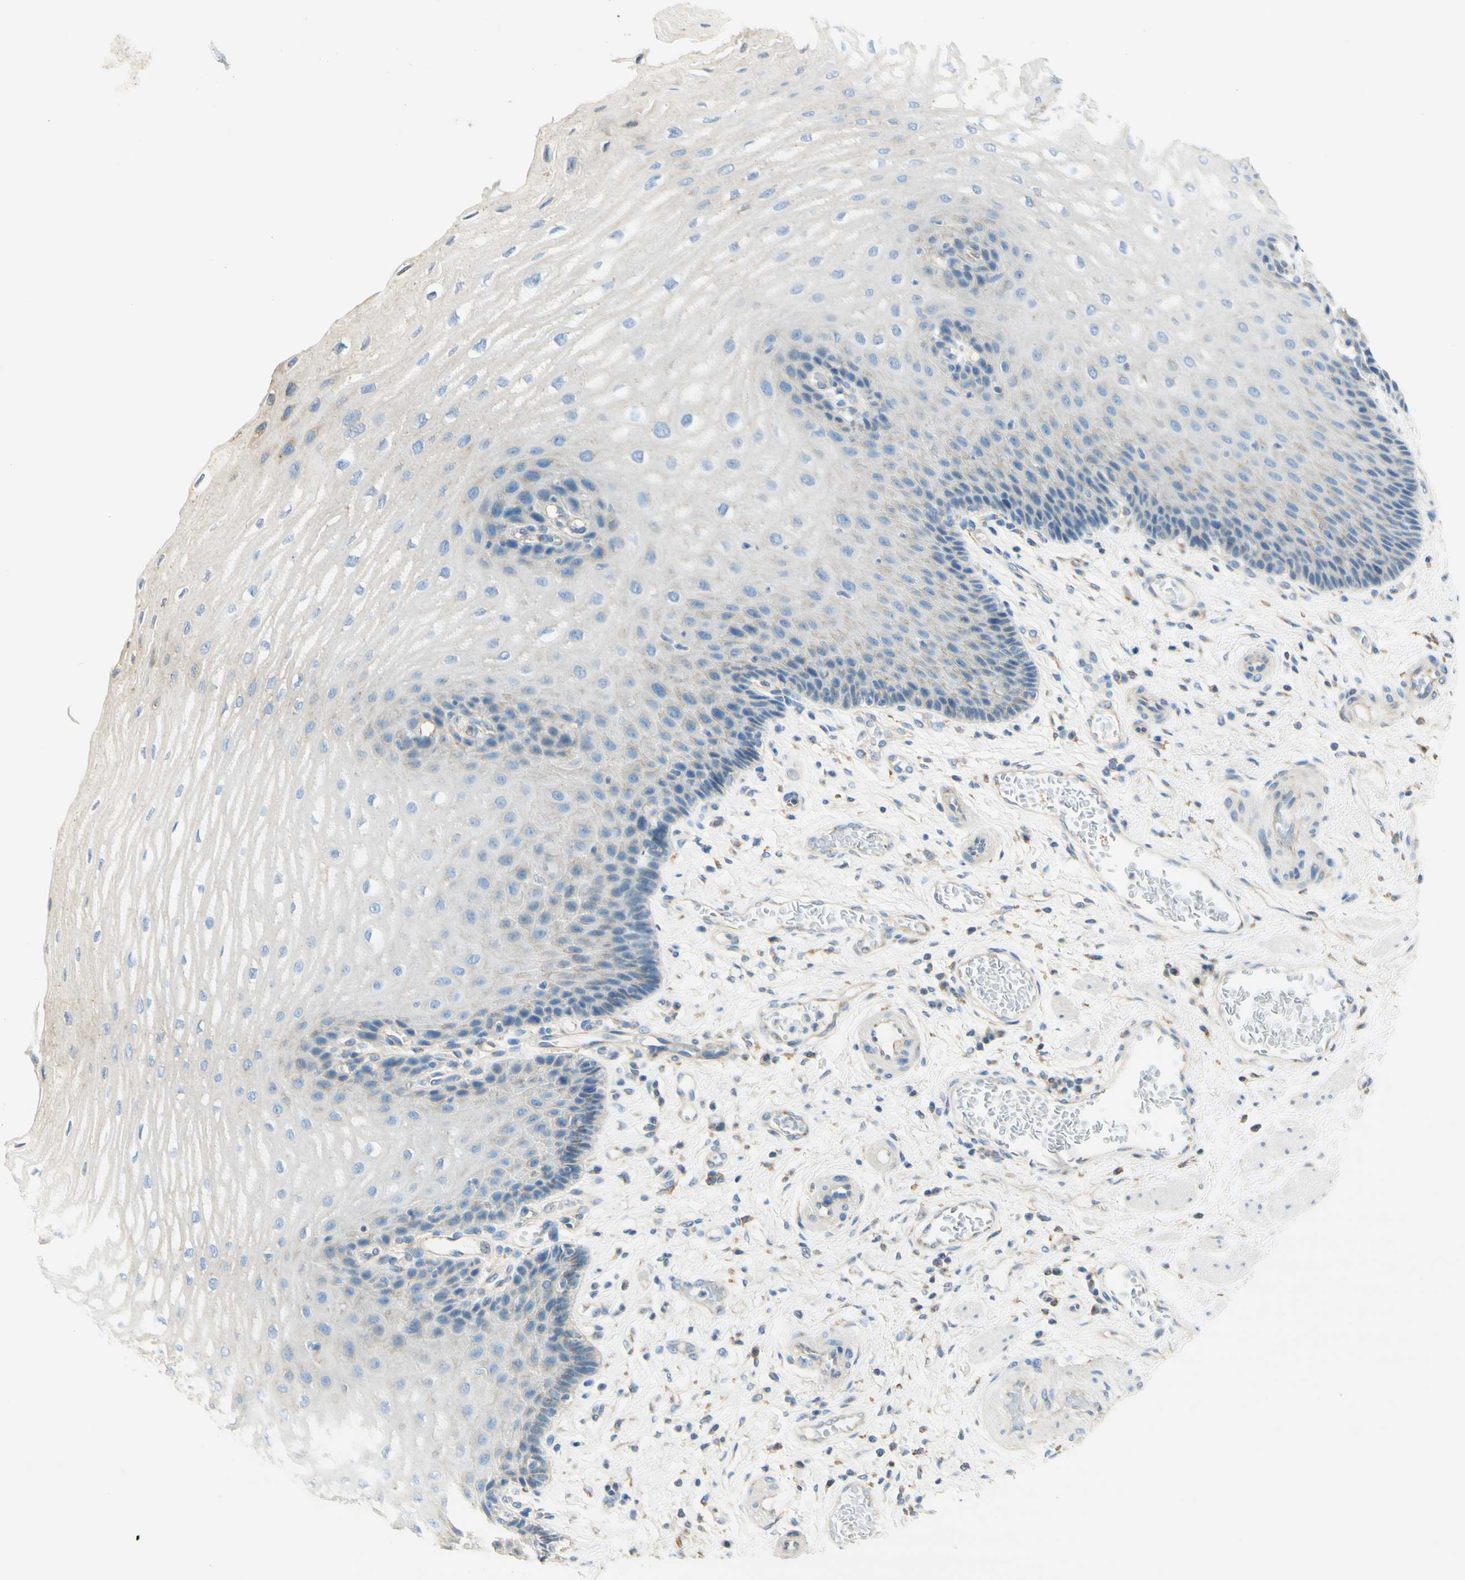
{"staining": {"intensity": "negative", "quantity": "none", "location": "none"}, "tissue": "esophagus", "cell_type": "Squamous epithelial cells", "image_type": "normal", "snomed": [{"axis": "morphology", "description": "Normal tissue, NOS"}, {"axis": "topography", "description": "Esophagus"}], "caption": "IHC micrograph of benign esophagus: human esophagus stained with DAB reveals no significant protein staining in squamous epithelial cells.", "gene": "CLTC", "patient": {"sex": "male", "age": 54}}